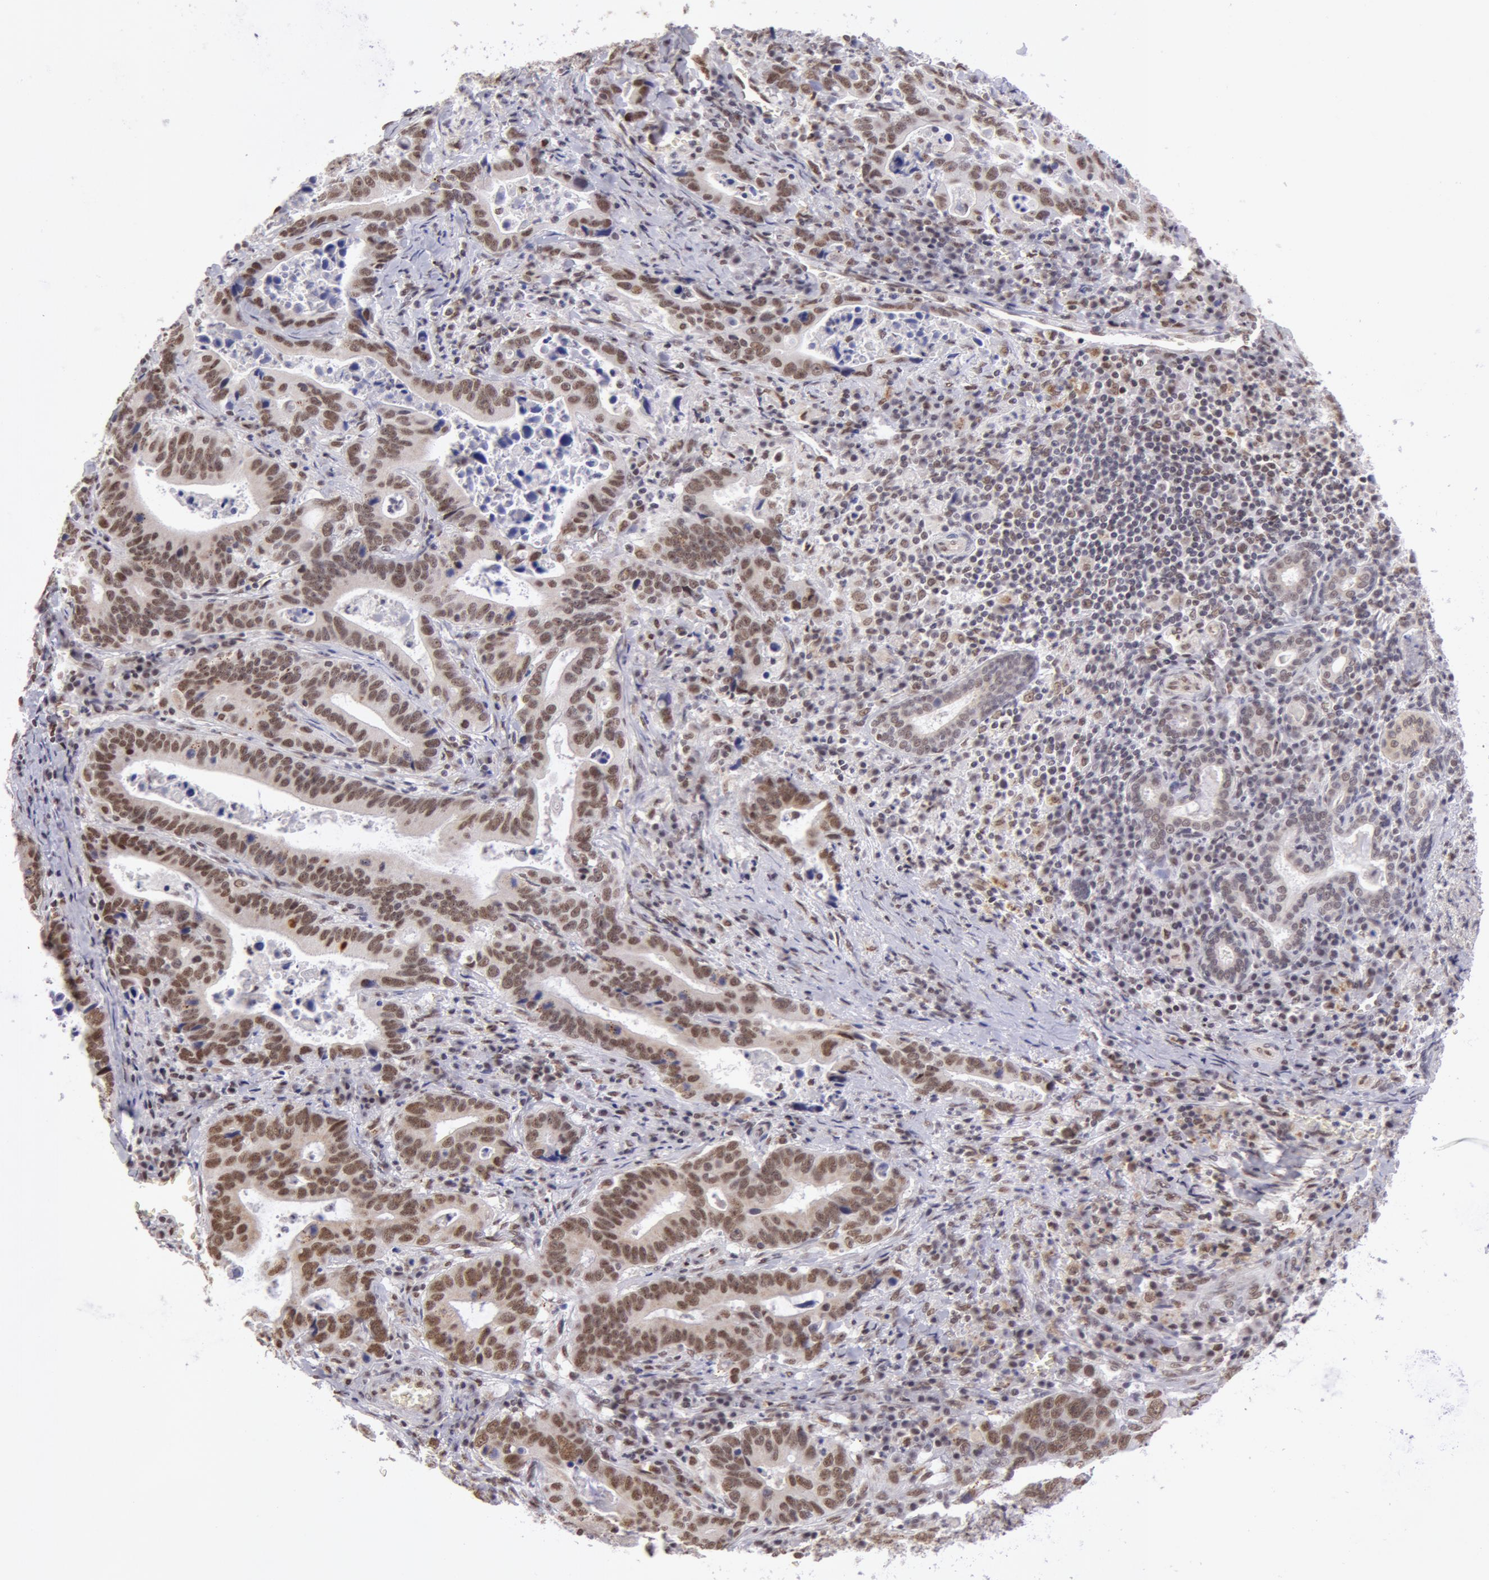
{"staining": {"intensity": "moderate", "quantity": "25%-75%", "location": "nuclear"}, "tissue": "stomach cancer", "cell_type": "Tumor cells", "image_type": "cancer", "snomed": [{"axis": "morphology", "description": "Adenocarcinoma, NOS"}, {"axis": "topography", "description": "Stomach, upper"}], "caption": "There is medium levels of moderate nuclear expression in tumor cells of stomach cancer, as demonstrated by immunohistochemical staining (brown color).", "gene": "VRTN", "patient": {"sex": "male", "age": 63}}